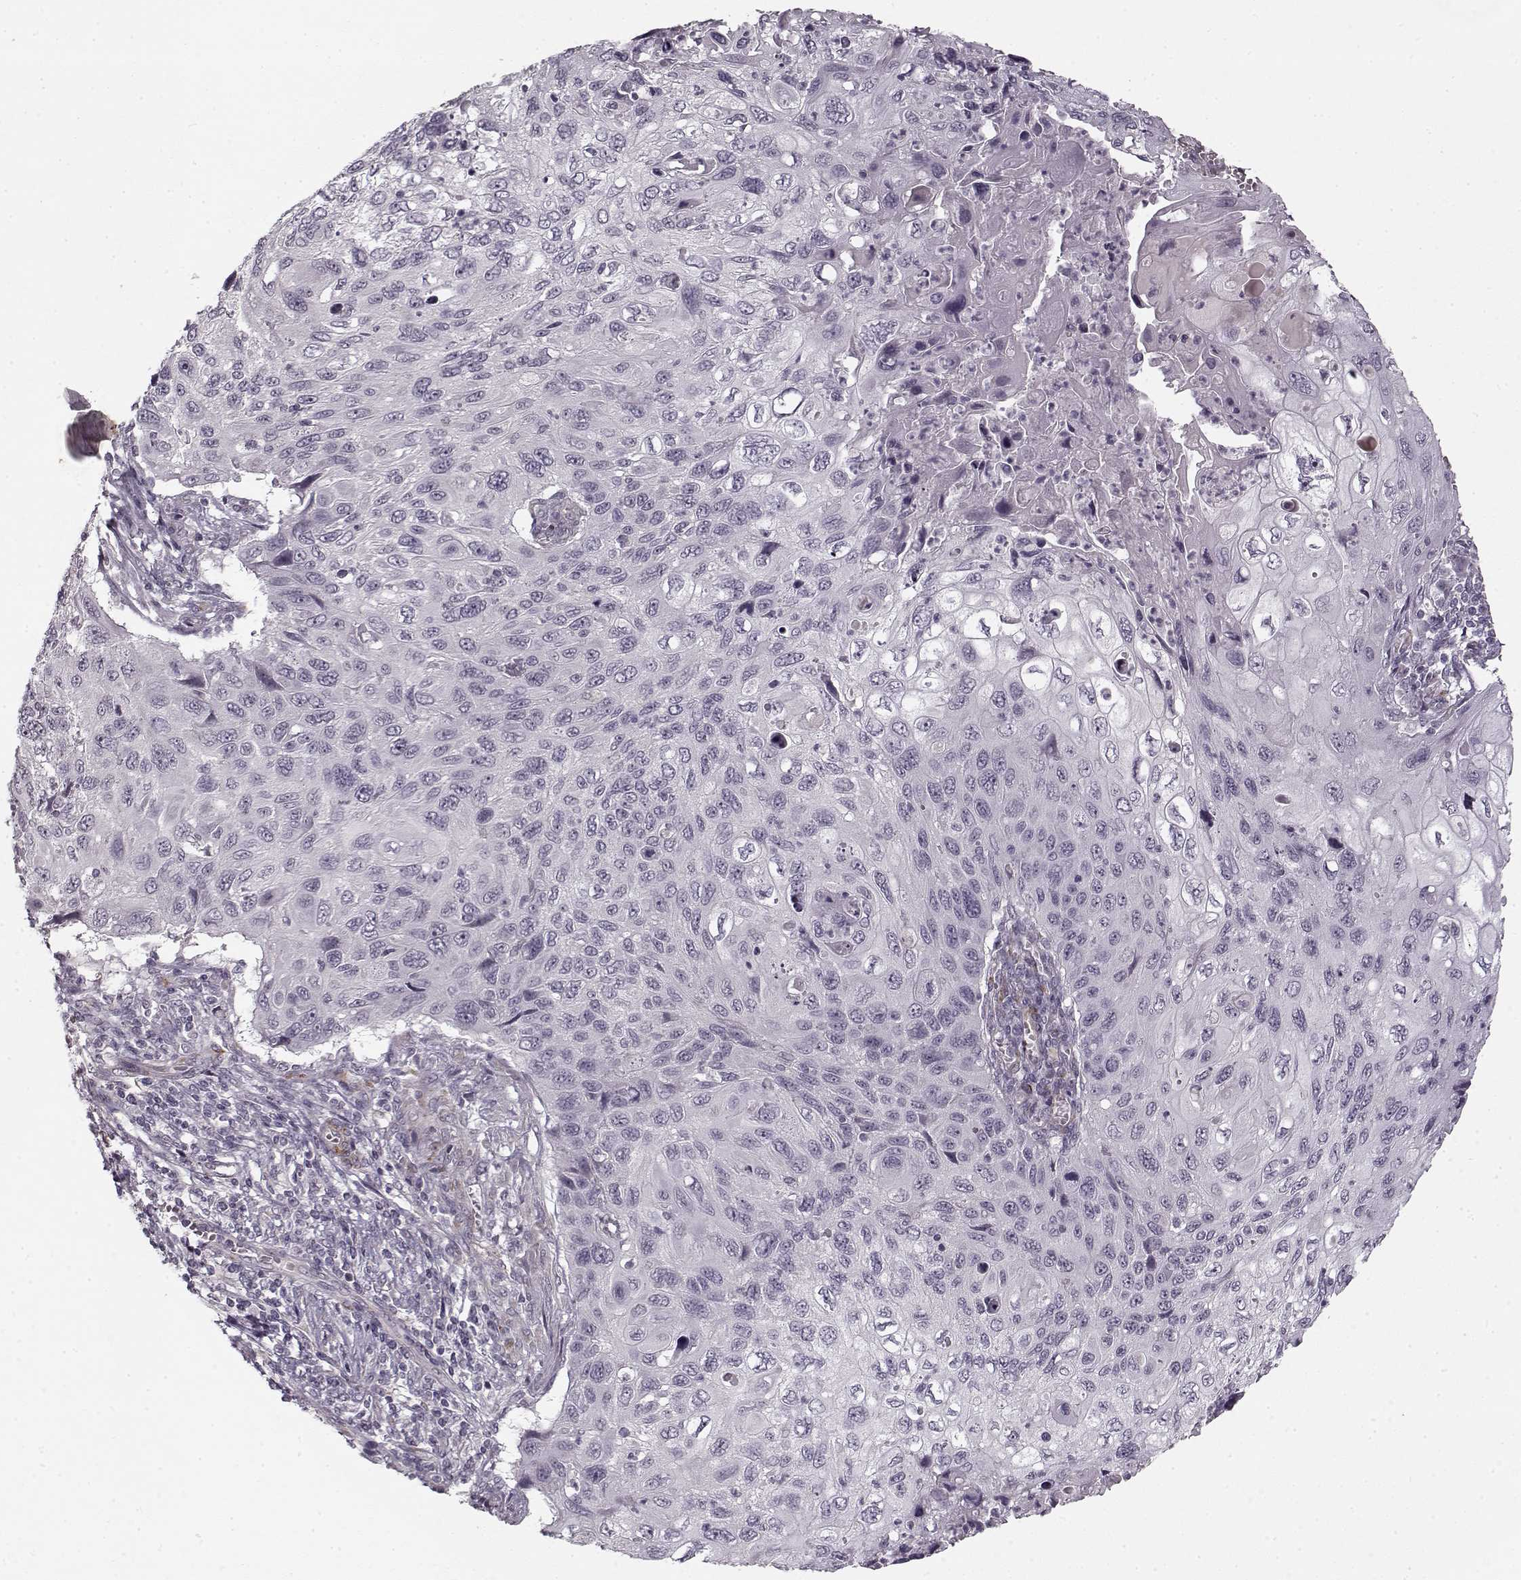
{"staining": {"intensity": "negative", "quantity": "none", "location": "none"}, "tissue": "cervical cancer", "cell_type": "Tumor cells", "image_type": "cancer", "snomed": [{"axis": "morphology", "description": "Squamous cell carcinoma, NOS"}, {"axis": "topography", "description": "Cervix"}], "caption": "Cervical squamous cell carcinoma was stained to show a protein in brown. There is no significant positivity in tumor cells. (DAB (3,3'-diaminobenzidine) immunohistochemistry (IHC) visualized using brightfield microscopy, high magnification).", "gene": "LAMB2", "patient": {"sex": "female", "age": 70}}